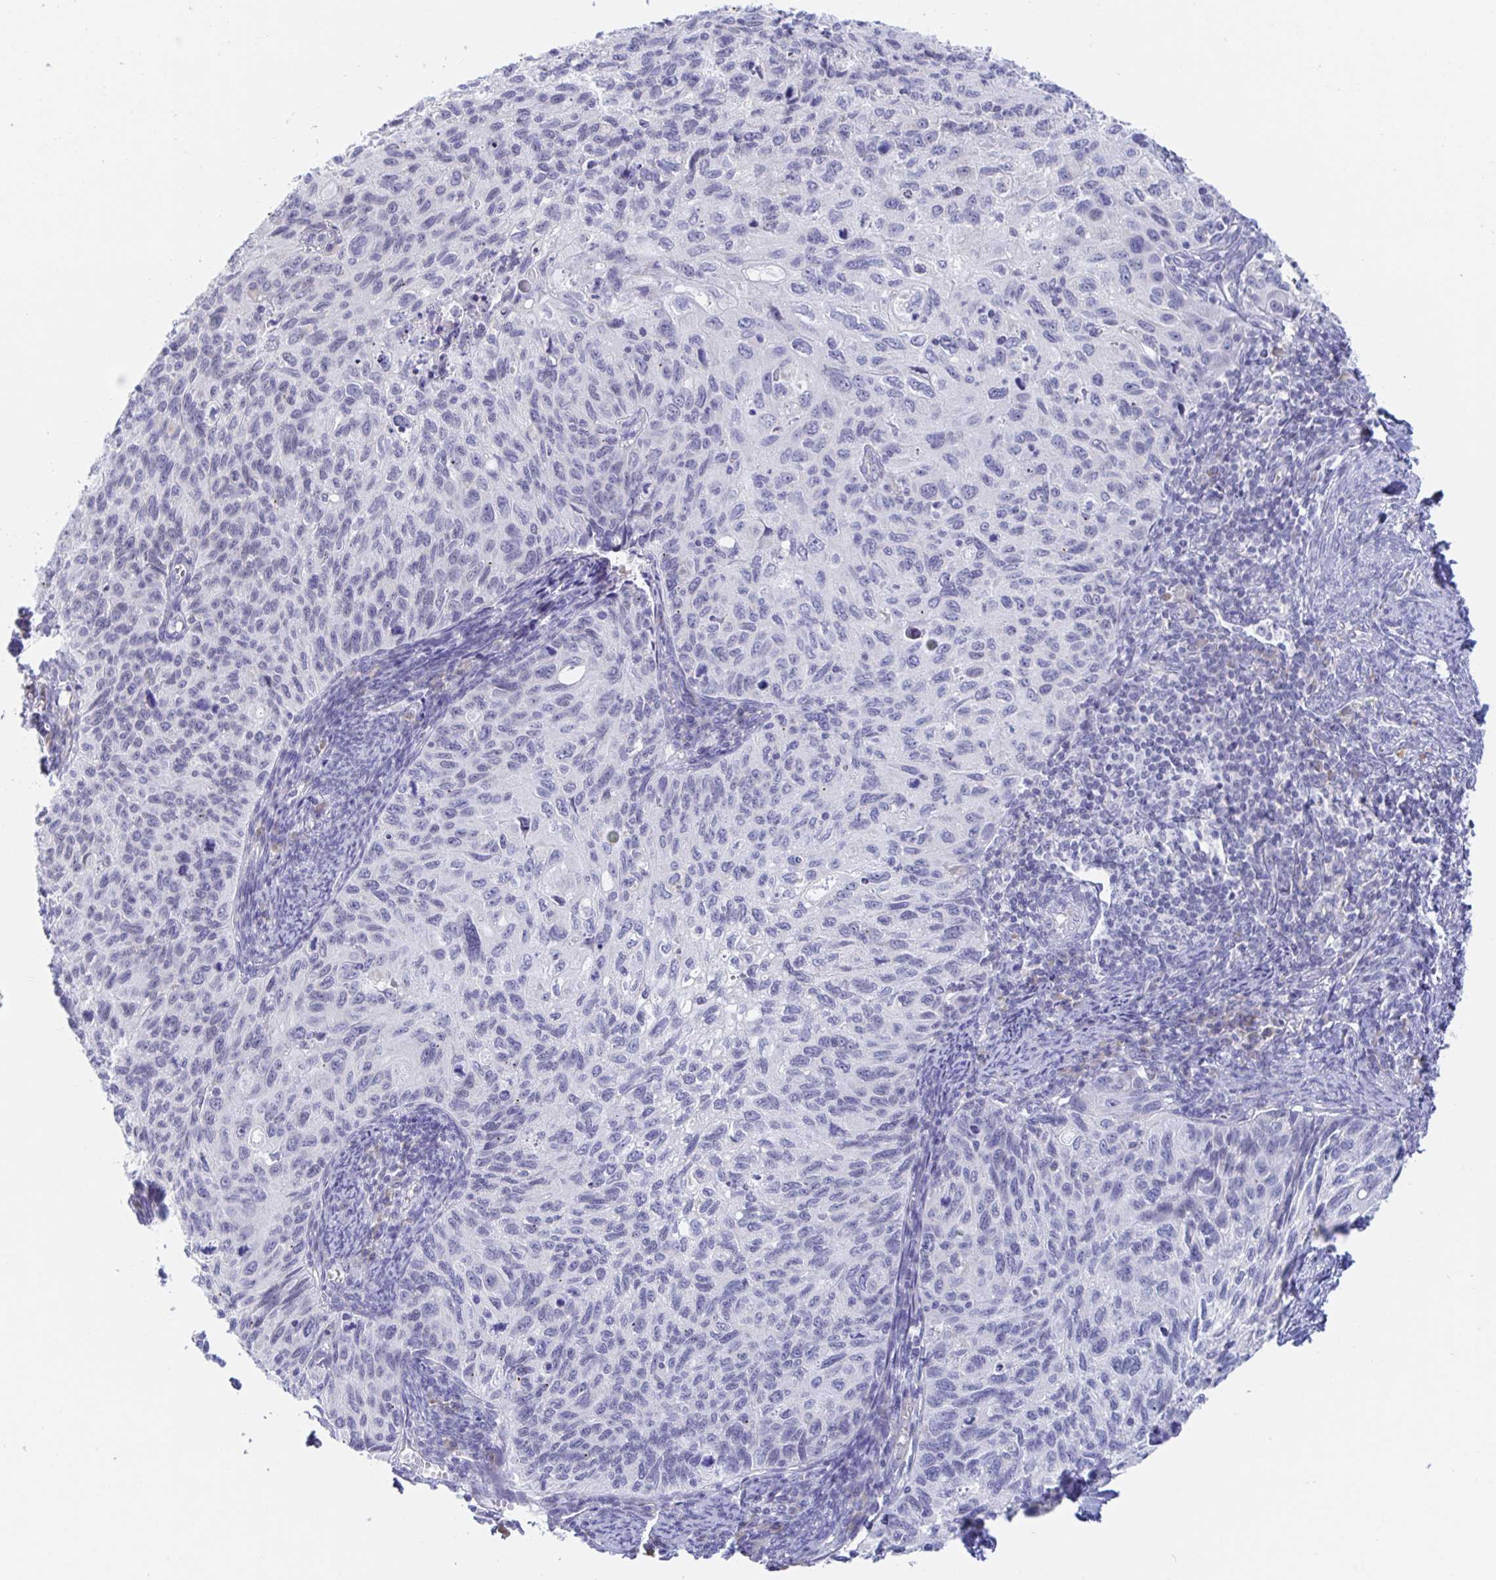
{"staining": {"intensity": "negative", "quantity": "none", "location": "none"}, "tissue": "cervical cancer", "cell_type": "Tumor cells", "image_type": "cancer", "snomed": [{"axis": "morphology", "description": "Squamous cell carcinoma, NOS"}, {"axis": "topography", "description": "Cervix"}], "caption": "DAB immunohistochemical staining of human cervical squamous cell carcinoma shows no significant positivity in tumor cells. The staining was performed using DAB (3,3'-diaminobenzidine) to visualize the protein expression in brown, while the nuclei were stained in blue with hematoxylin (Magnification: 20x).", "gene": "SIAH3", "patient": {"sex": "female", "age": 70}}